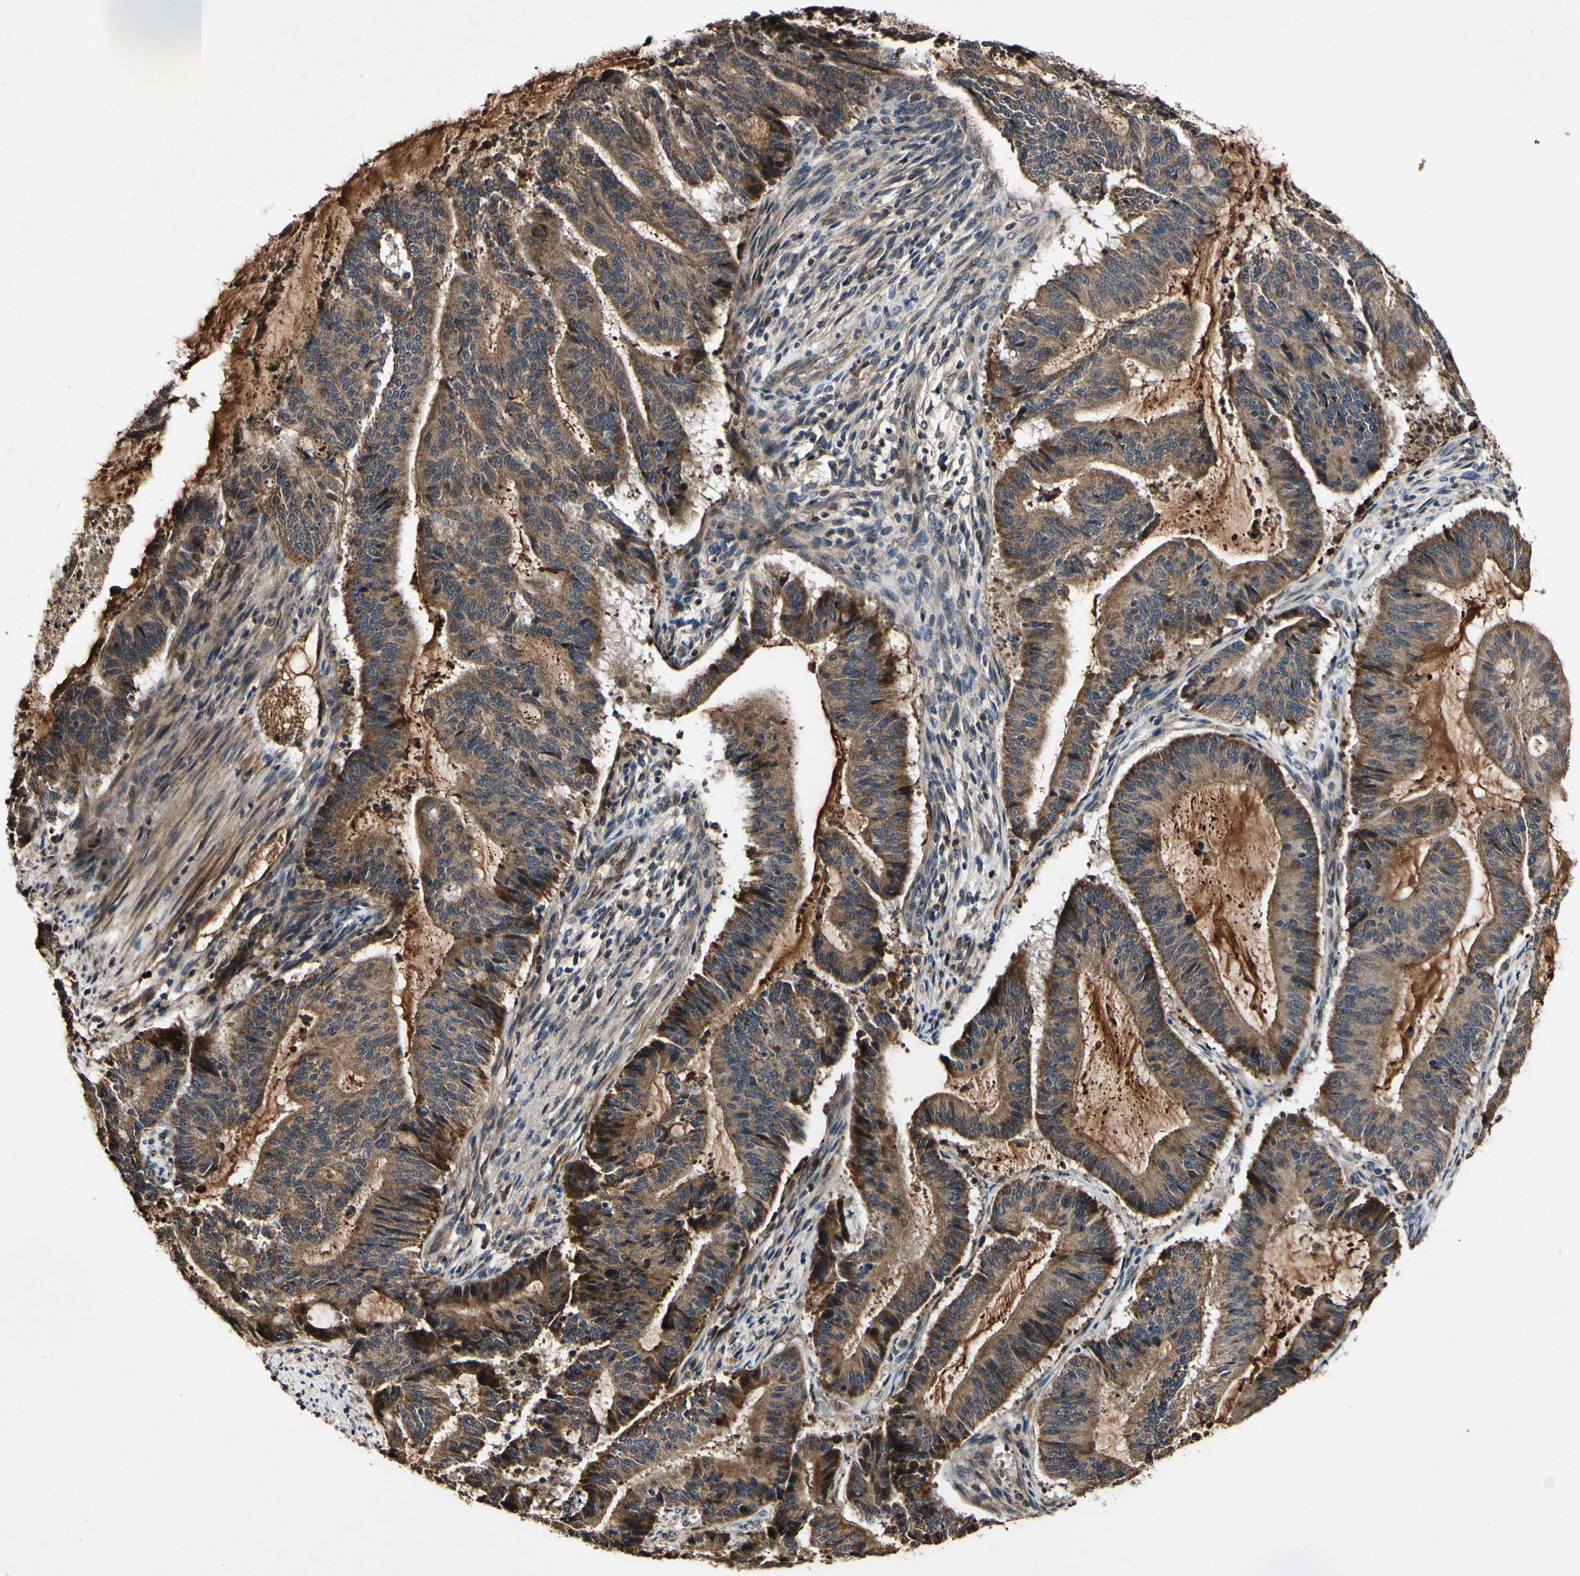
{"staining": {"intensity": "strong", "quantity": ">75%", "location": "cytoplasmic/membranous"}, "tissue": "liver cancer", "cell_type": "Tumor cells", "image_type": "cancer", "snomed": [{"axis": "morphology", "description": "Cholangiocarcinoma"}, {"axis": "topography", "description": "Liver"}], "caption": "Immunohistochemistry of liver cholangiocarcinoma exhibits high levels of strong cytoplasmic/membranous staining in approximately >75% of tumor cells.", "gene": "PLAT", "patient": {"sex": "female", "age": 73}}